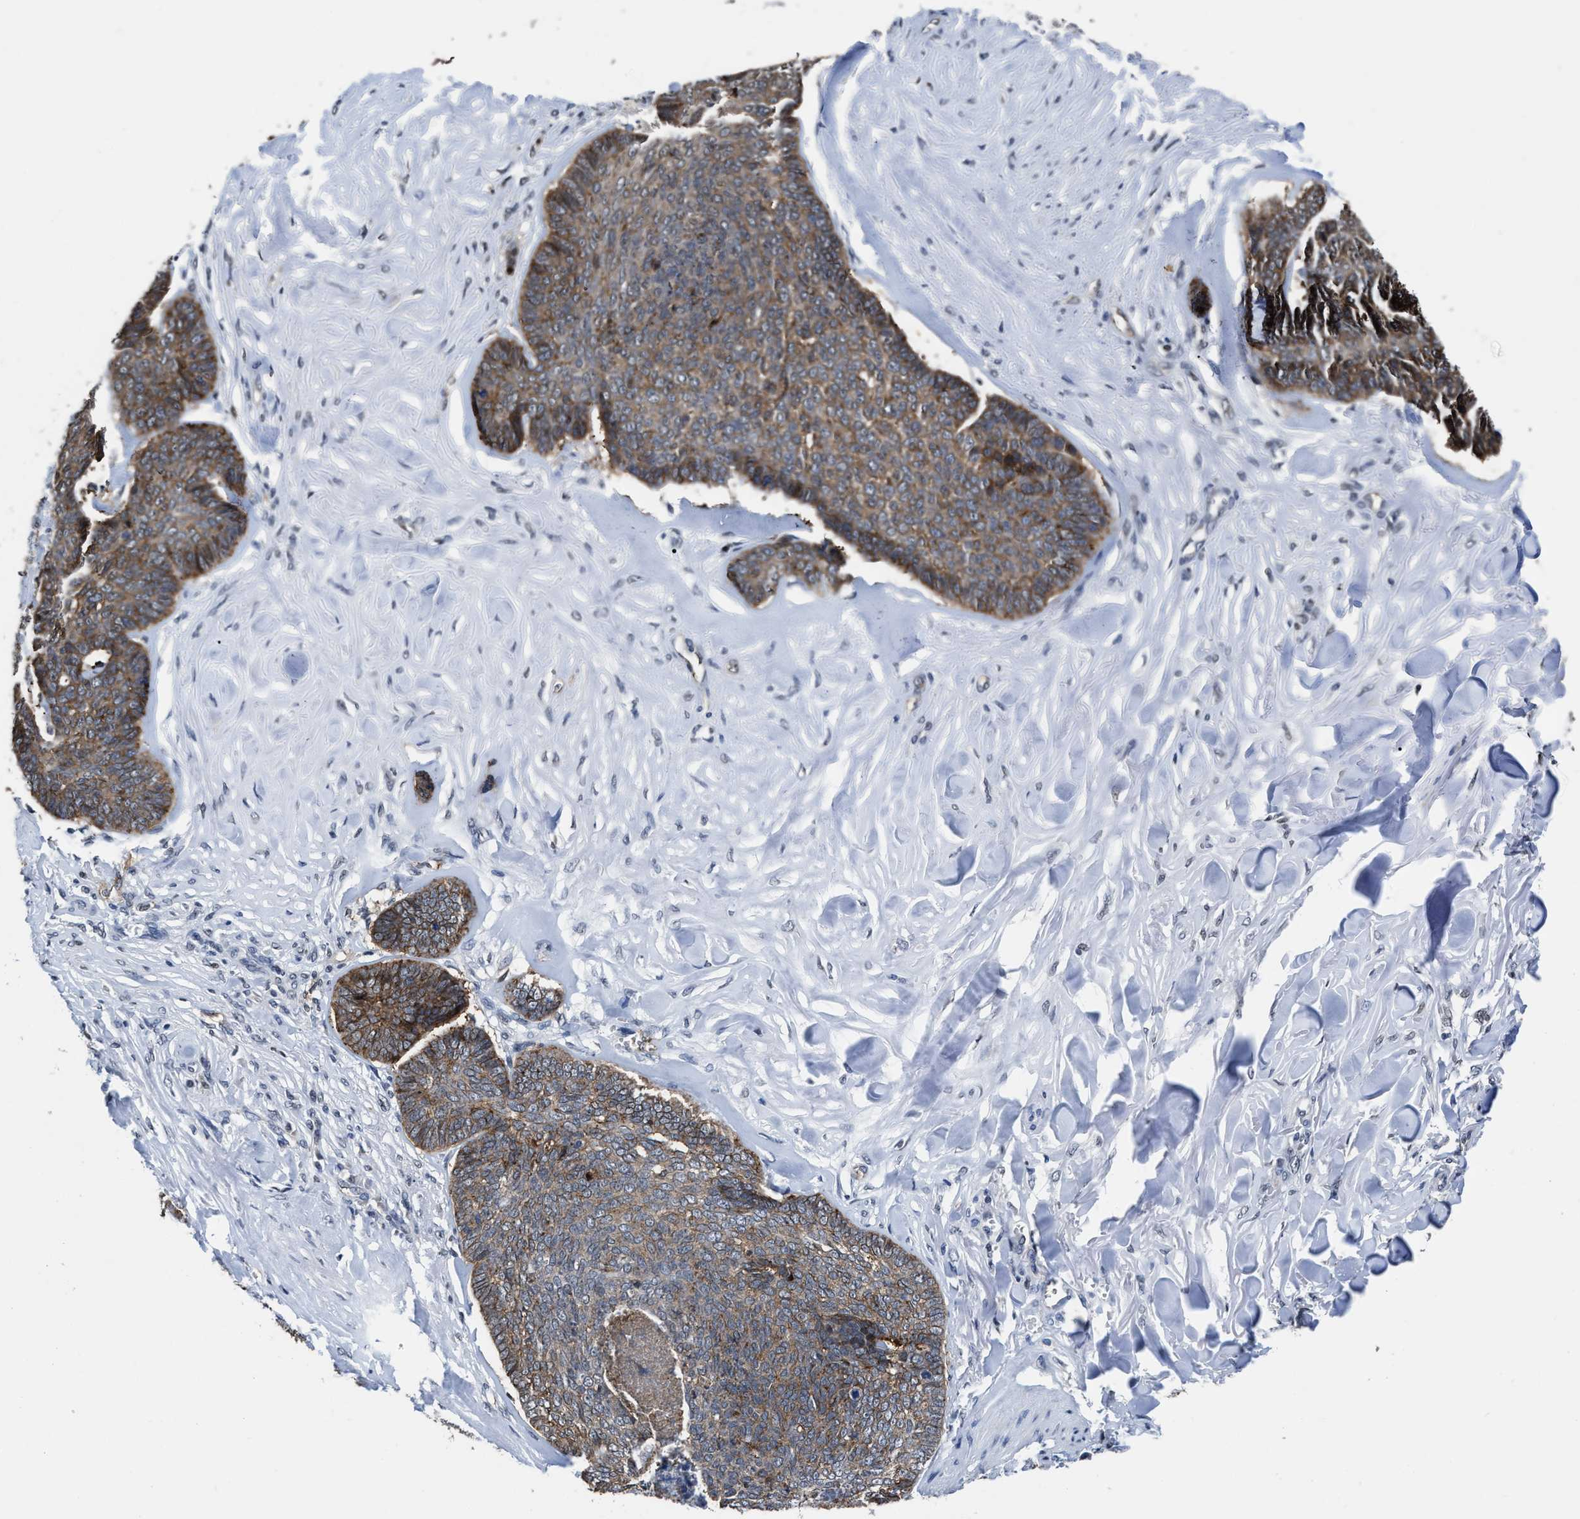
{"staining": {"intensity": "moderate", "quantity": ">75%", "location": "cytoplasmic/membranous"}, "tissue": "skin cancer", "cell_type": "Tumor cells", "image_type": "cancer", "snomed": [{"axis": "morphology", "description": "Basal cell carcinoma"}, {"axis": "topography", "description": "Skin"}], "caption": "Brown immunohistochemical staining in human skin cancer (basal cell carcinoma) reveals moderate cytoplasmic/membranous positivity in approximately >75% of tumor cells.", "gene": "MARCKSL1", "patient": {"sex": "male", "age": 84}}